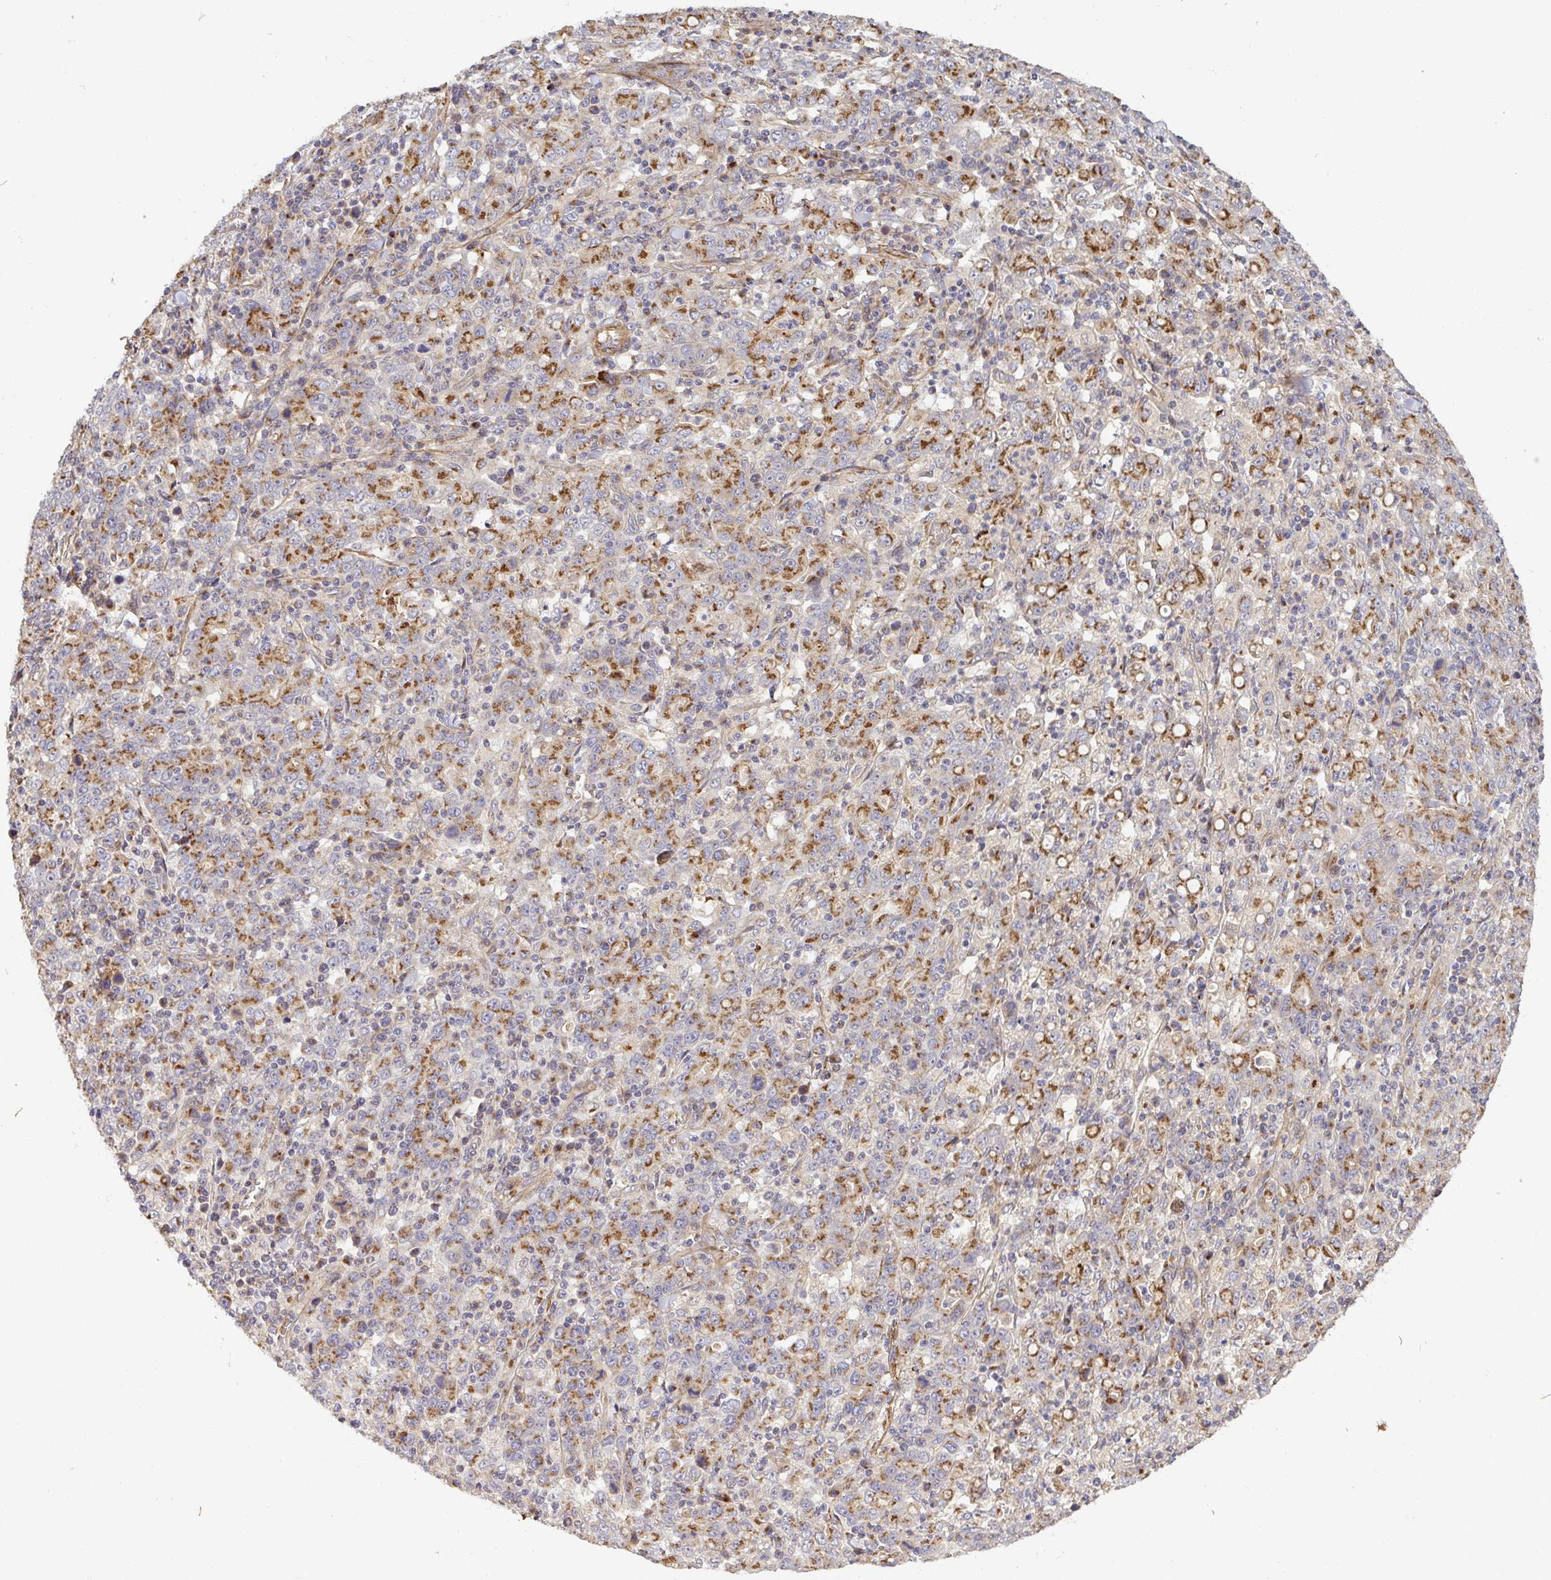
{"staining": {"intensity": "moderate", "quantity": ">75%", "location": "cytoplasmic/membranous"}, "tissue": "stomach cancer", "cell_type": "Tumor cells", "image_type": "cancer", "snomed": [{"axis": "morphology", "description": "Adenocarcinoma, NOS"}, {"axis": "topography", "description": "Stomach, upper"}], "caption": "An image of human stomach adenocarcinoma stained for a protein demonstrates moderate cytoplasmic/membranous brown staining in tumor cells.", "gene": "TM9SF4", "patient": {"sex": "male", "age": 69}}